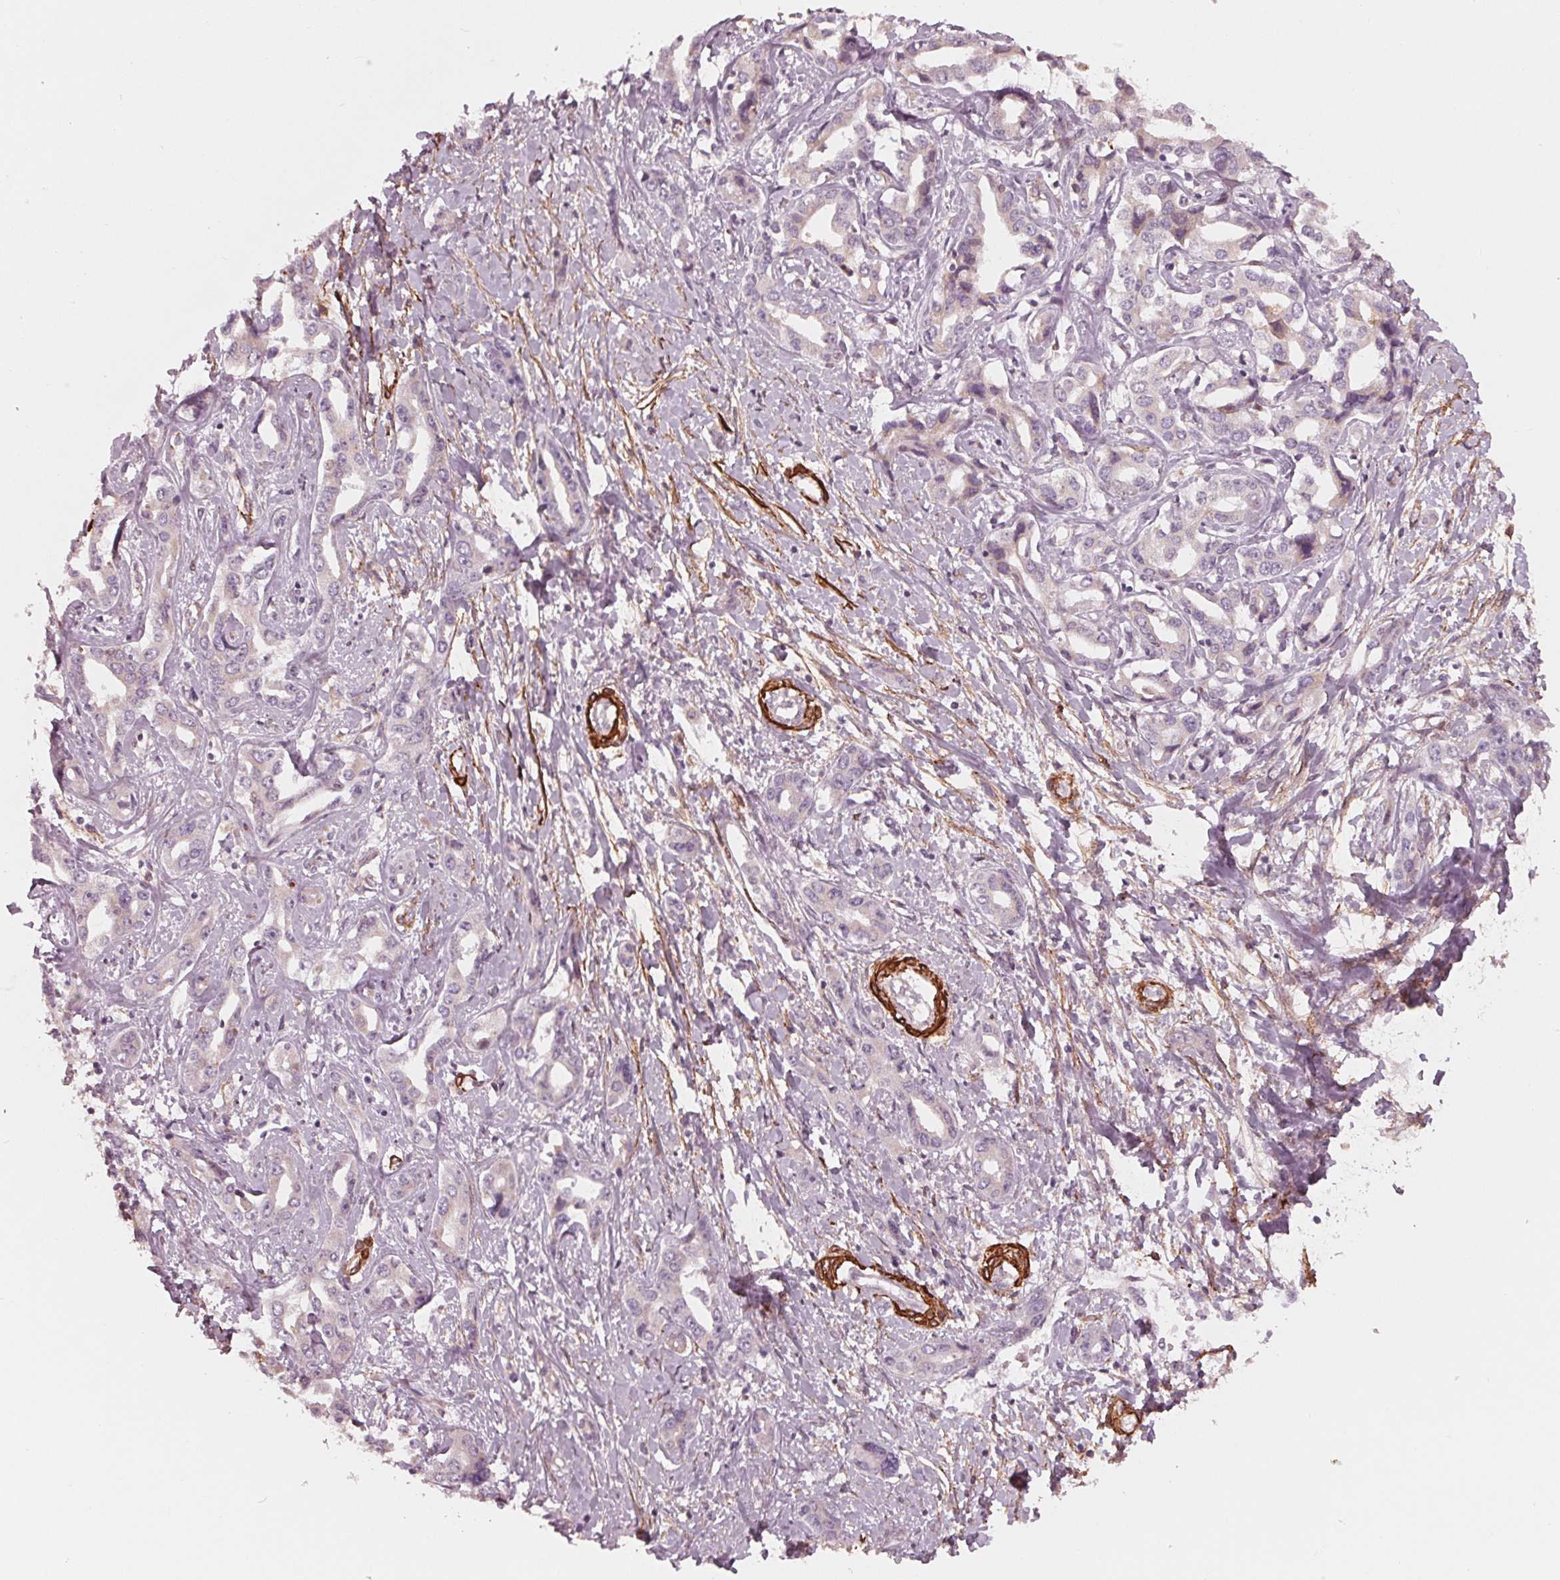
{"staining": {"intensity": "negative", "quantity": "none", "location": "none"}, "tissue": "liver cancer", "cell_type": "Tumor cells", "image_type": "cancer", "snomed": [{"axis": "morphology", "description": "Cholangiocarcinoma"}, {"axis": "topography", "description": "Liver"}], "caption": "High power microscopy histopathology image of an IHC histopathology image of cholangiocarcinoma (liver), revealing no significant positivity in tumor cells. The staining is performed using DAB (3,3'-diaminobenzidine) brown chromogen with nuclei counter-stained in using hematoxylin.", "gene": "MIER3", "patient": {"sex": "male", "age": 59}}